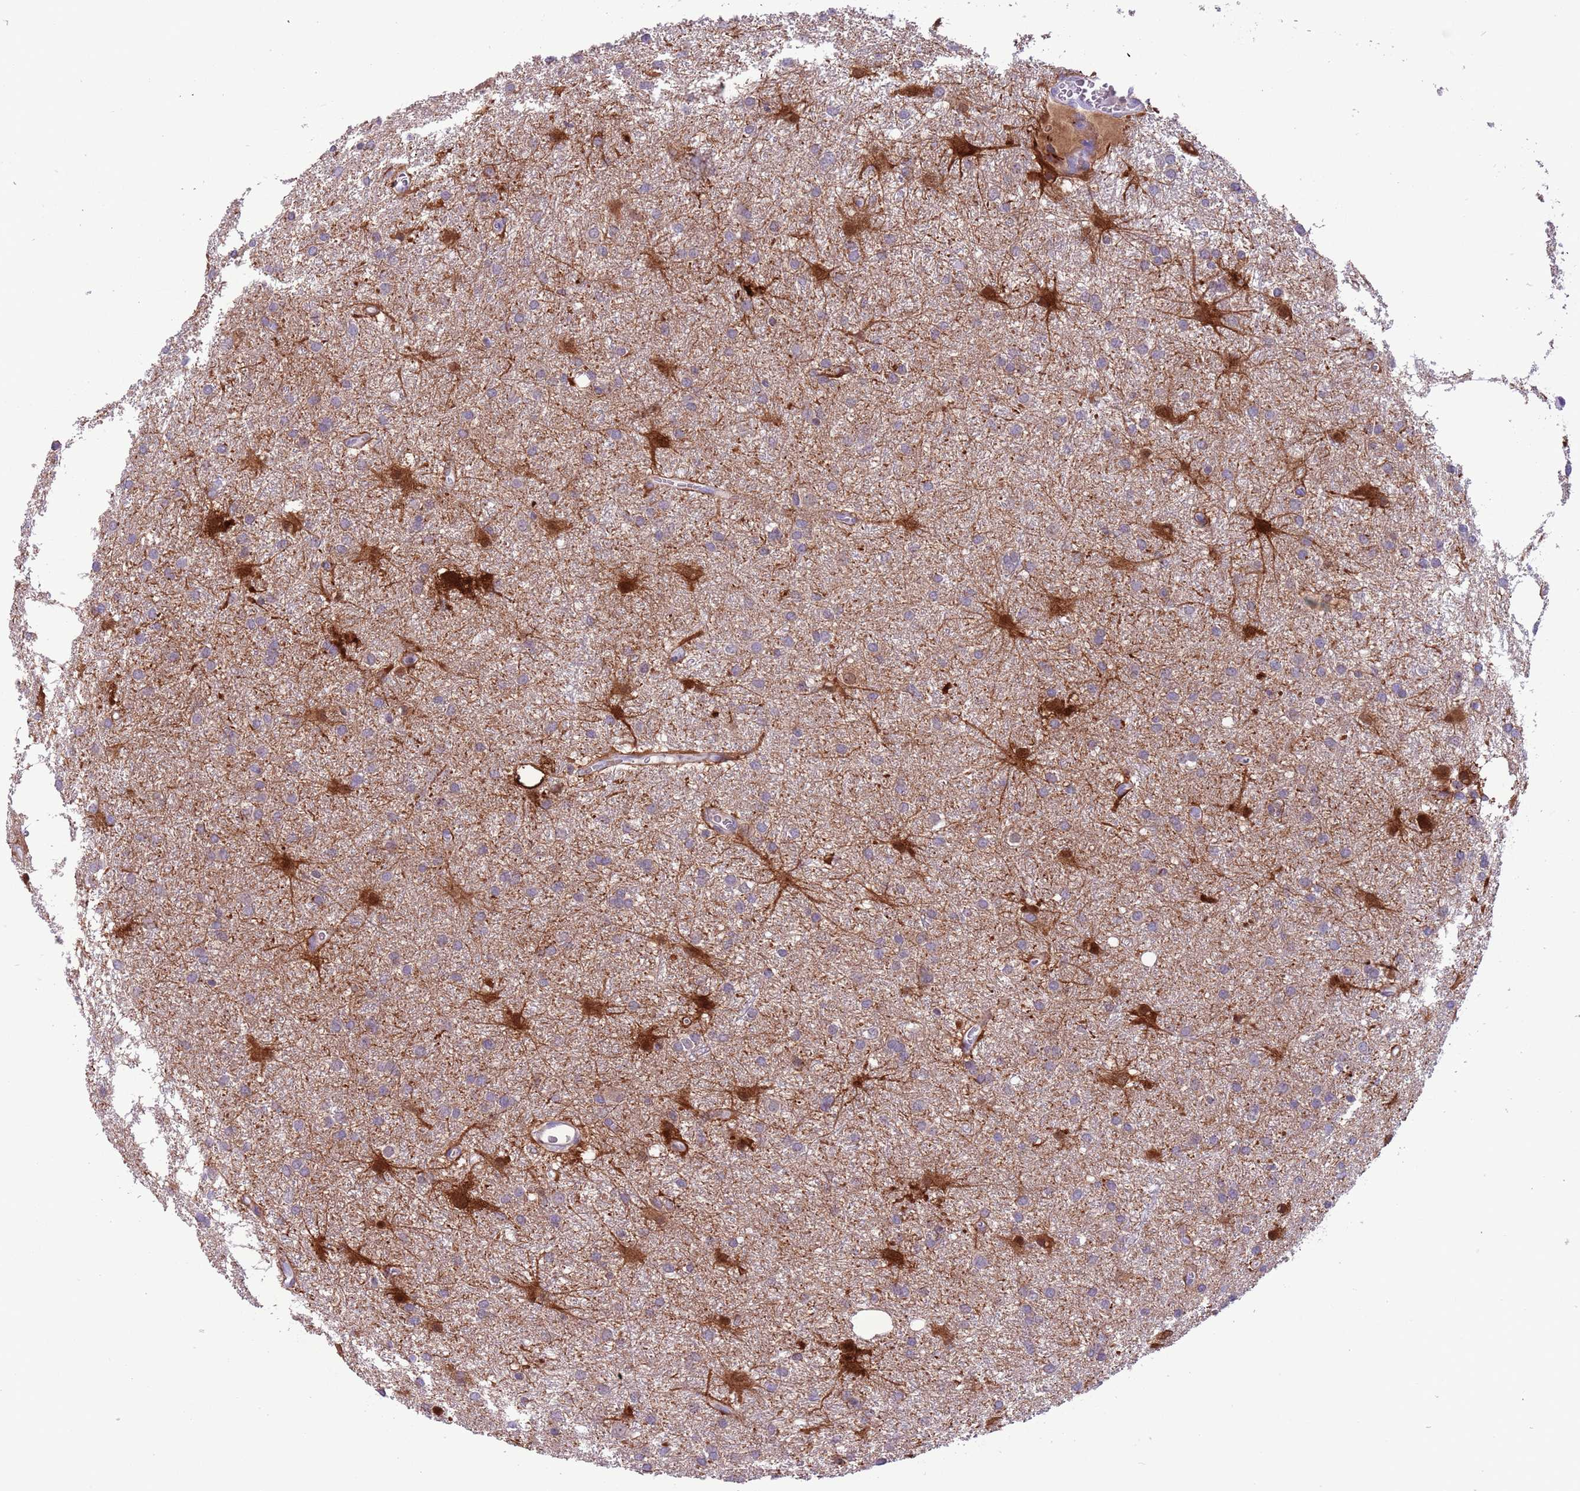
{"staining": {"intensity": "negative", "quantity": "none", "location": "none"}, "tissue": "glioma", "cell_type": "Tumor cells", "image_type": "cancer", "snomed": [{"axis": "morphology", "description": "Glioma, malignant, High grade"}, {"axis": "topography", "description": "Brain"}], "caption": "Photomicrograph shows no significant protein positivity in tumor cells of glioma. (DAB immunohistochemistry (IHC), high magnification).", "gene": "PFKFB2", "patient": {"sex": "female", "age": 50}}